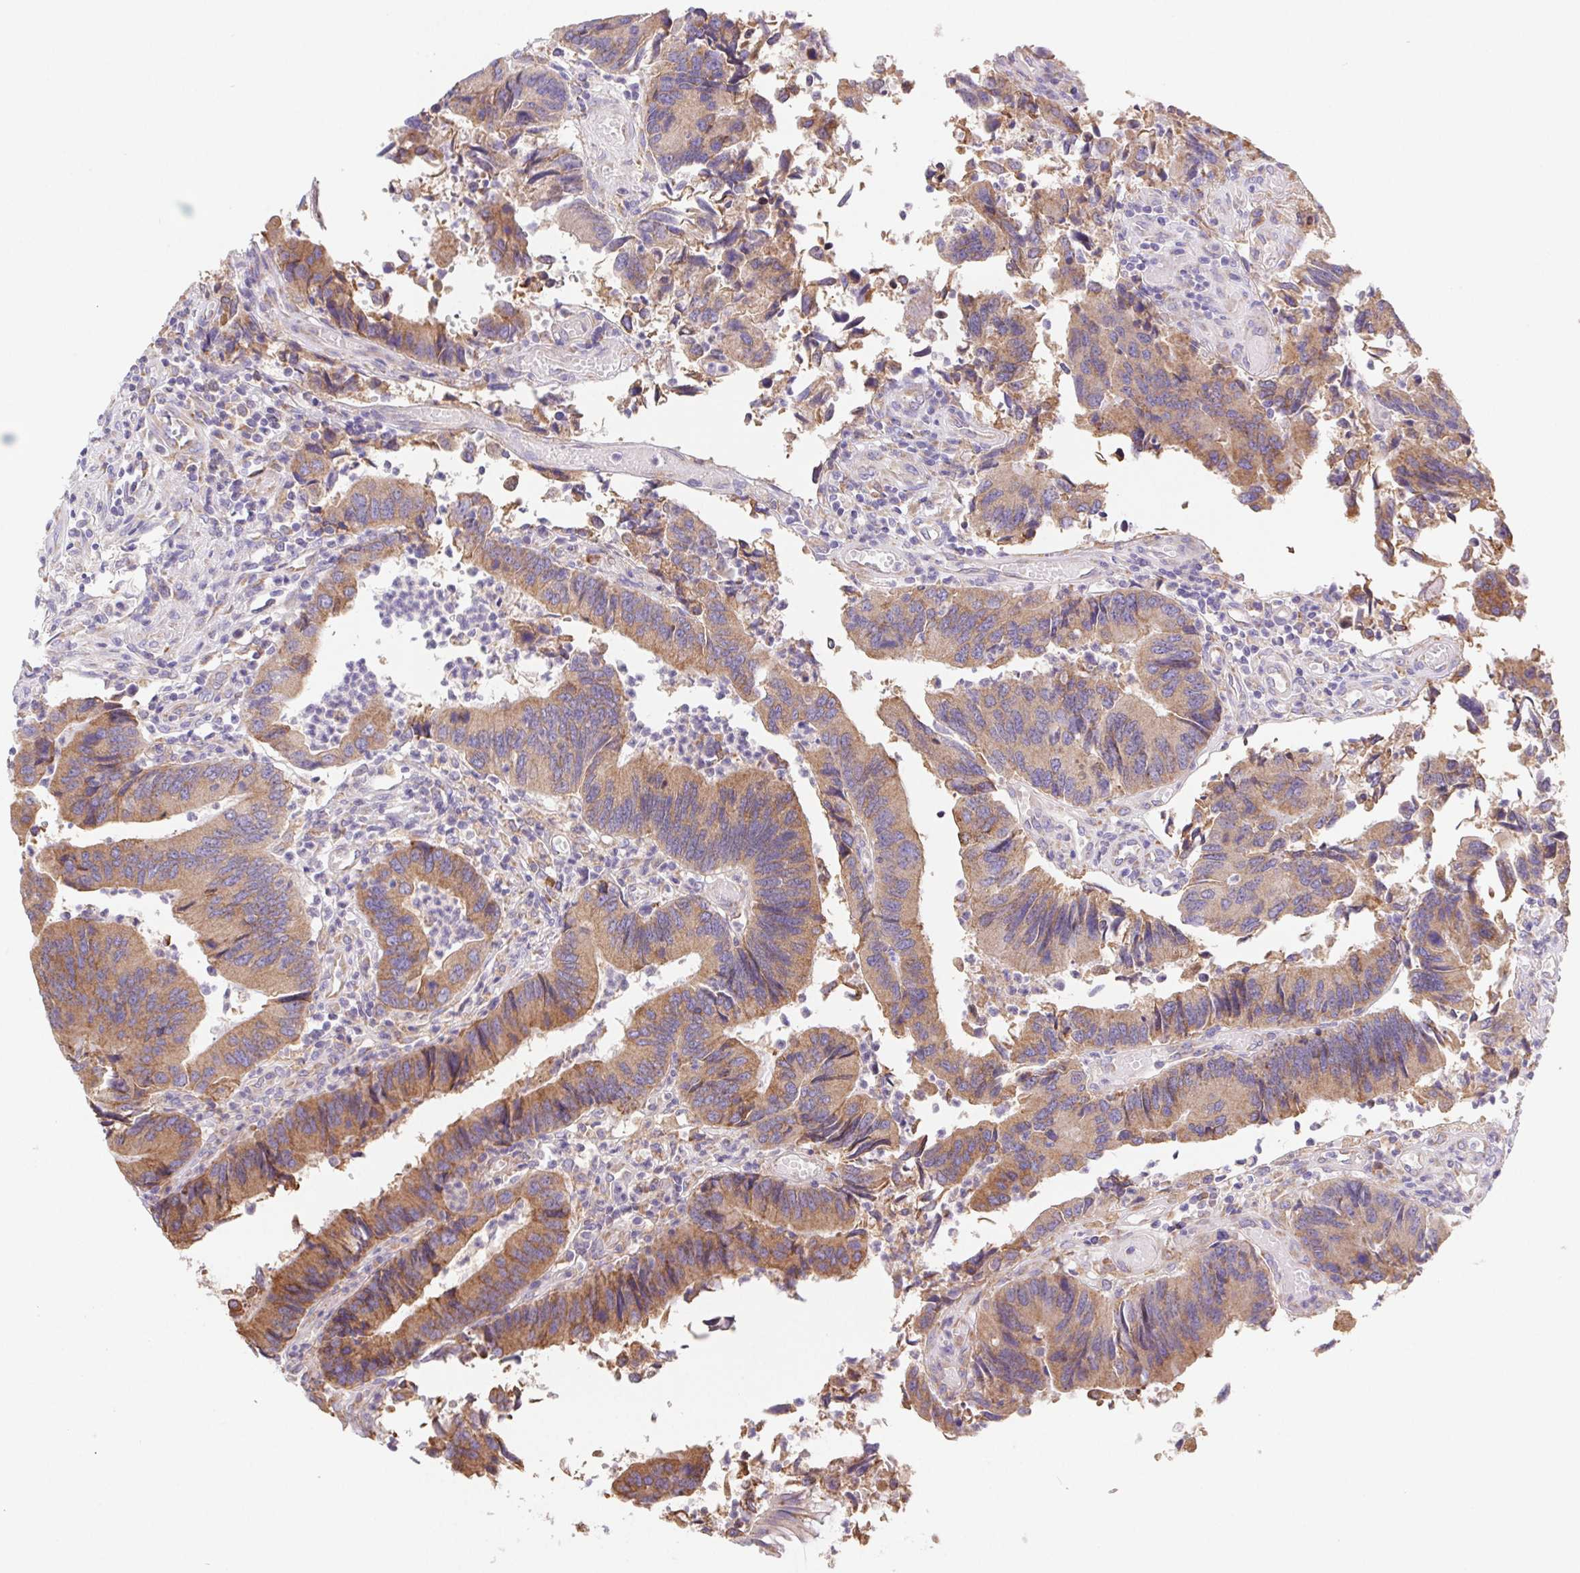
{"staining": {"intensity": "moderate", "quantity": ">75%", "location": "cytoplasmic/membranous"}, "tissue": "colorectal cancer", "cell_type": "Tumor cells", "image_type": "cancer", "snomed": [{"axis": "morphology", "description": "Adenocarcinoma, NOS"}, {"axis": "topography", "description": "Colon"}], "caption": "Protein expression analysis of adenocarcinoma (colorectal) shows moderate cytoplasmic/membranous staining in about >75% of tumor cells.", "gene": "ADAM8", "patient": {"sex": "female", "age": 67}}